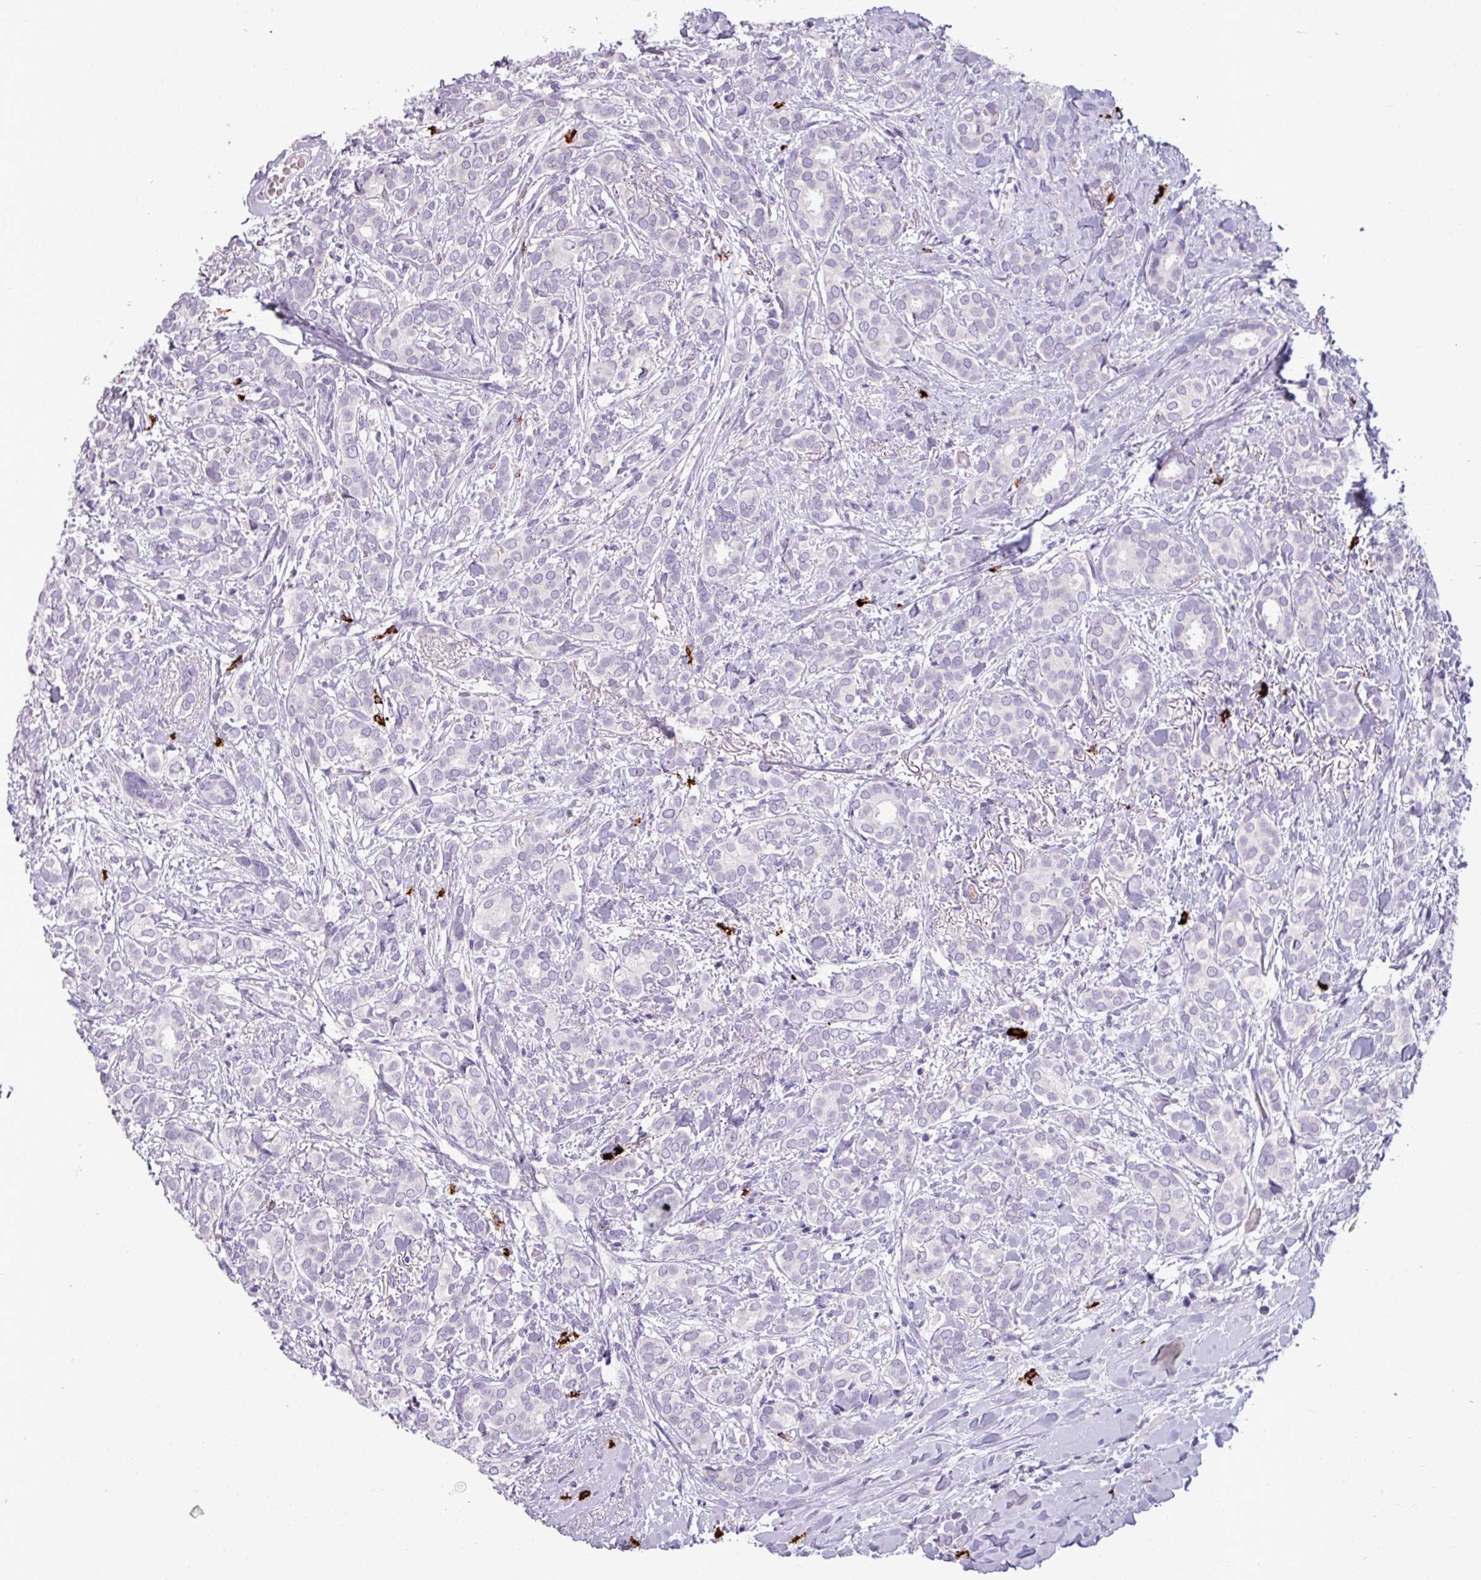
{"staining": {"intensity": "negative", "quantity": "none", "location": "none"}, "tissue": "breast cancer", "cell_type": "Tumor cells", "image_type": "cancer", "snomed": [{"axis": "morphology", "description": "Duct carcinoma"}, {"axis": "topography", "description": "Breast"}], "caption": "Immunohistochemistry (IHC) photomicrograph of human breast cancer (intraductal carcinoma) stained for a protein (brown), which shows no expression in tumor cells. Brightfield microscopy of immunohistochemistry (IHC) stained with DAB (3,3'-diaminobenzidine) (brown) and hematoxylin (blue), captured at high magnification.", "gene": "TRIM39", "patient": {"sex": "female", "age": 73}}